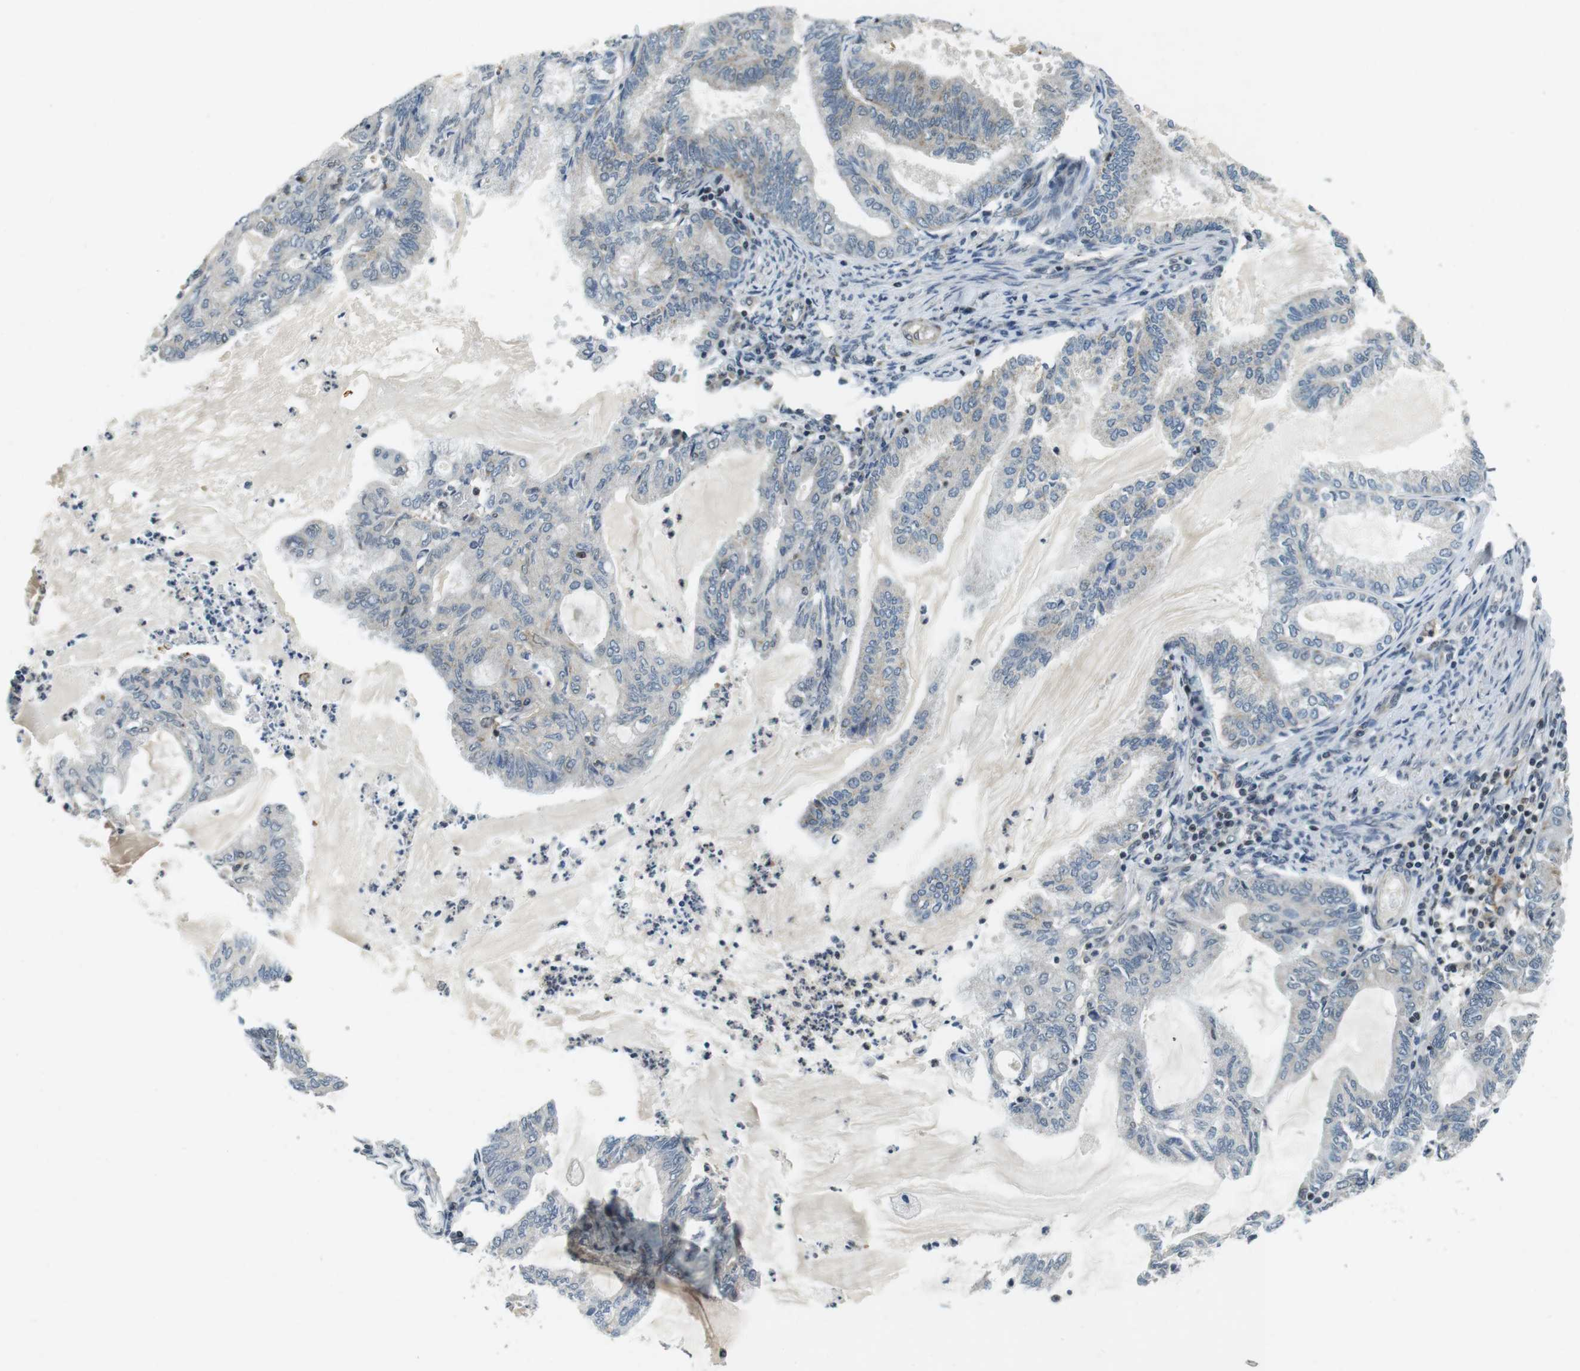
{"staining": {"intensity": "negative", "quantity": "none", "location": "none"}, "tissue": "endometrial cancer", "cell_type": "Tumor cells", "image_type": "cancer", "snomed": [{"axis": "morphology", "description": "Adenocarcinoma, NOS"}, {"axis": "topography", "description": "Endometrium"}], "caption": "Endometrial cancer was stained to show a protein in brown. There is no significant expression in tumor cells.", "gene": "BRD4", "patient": {"sex": "female", "age": 86}}